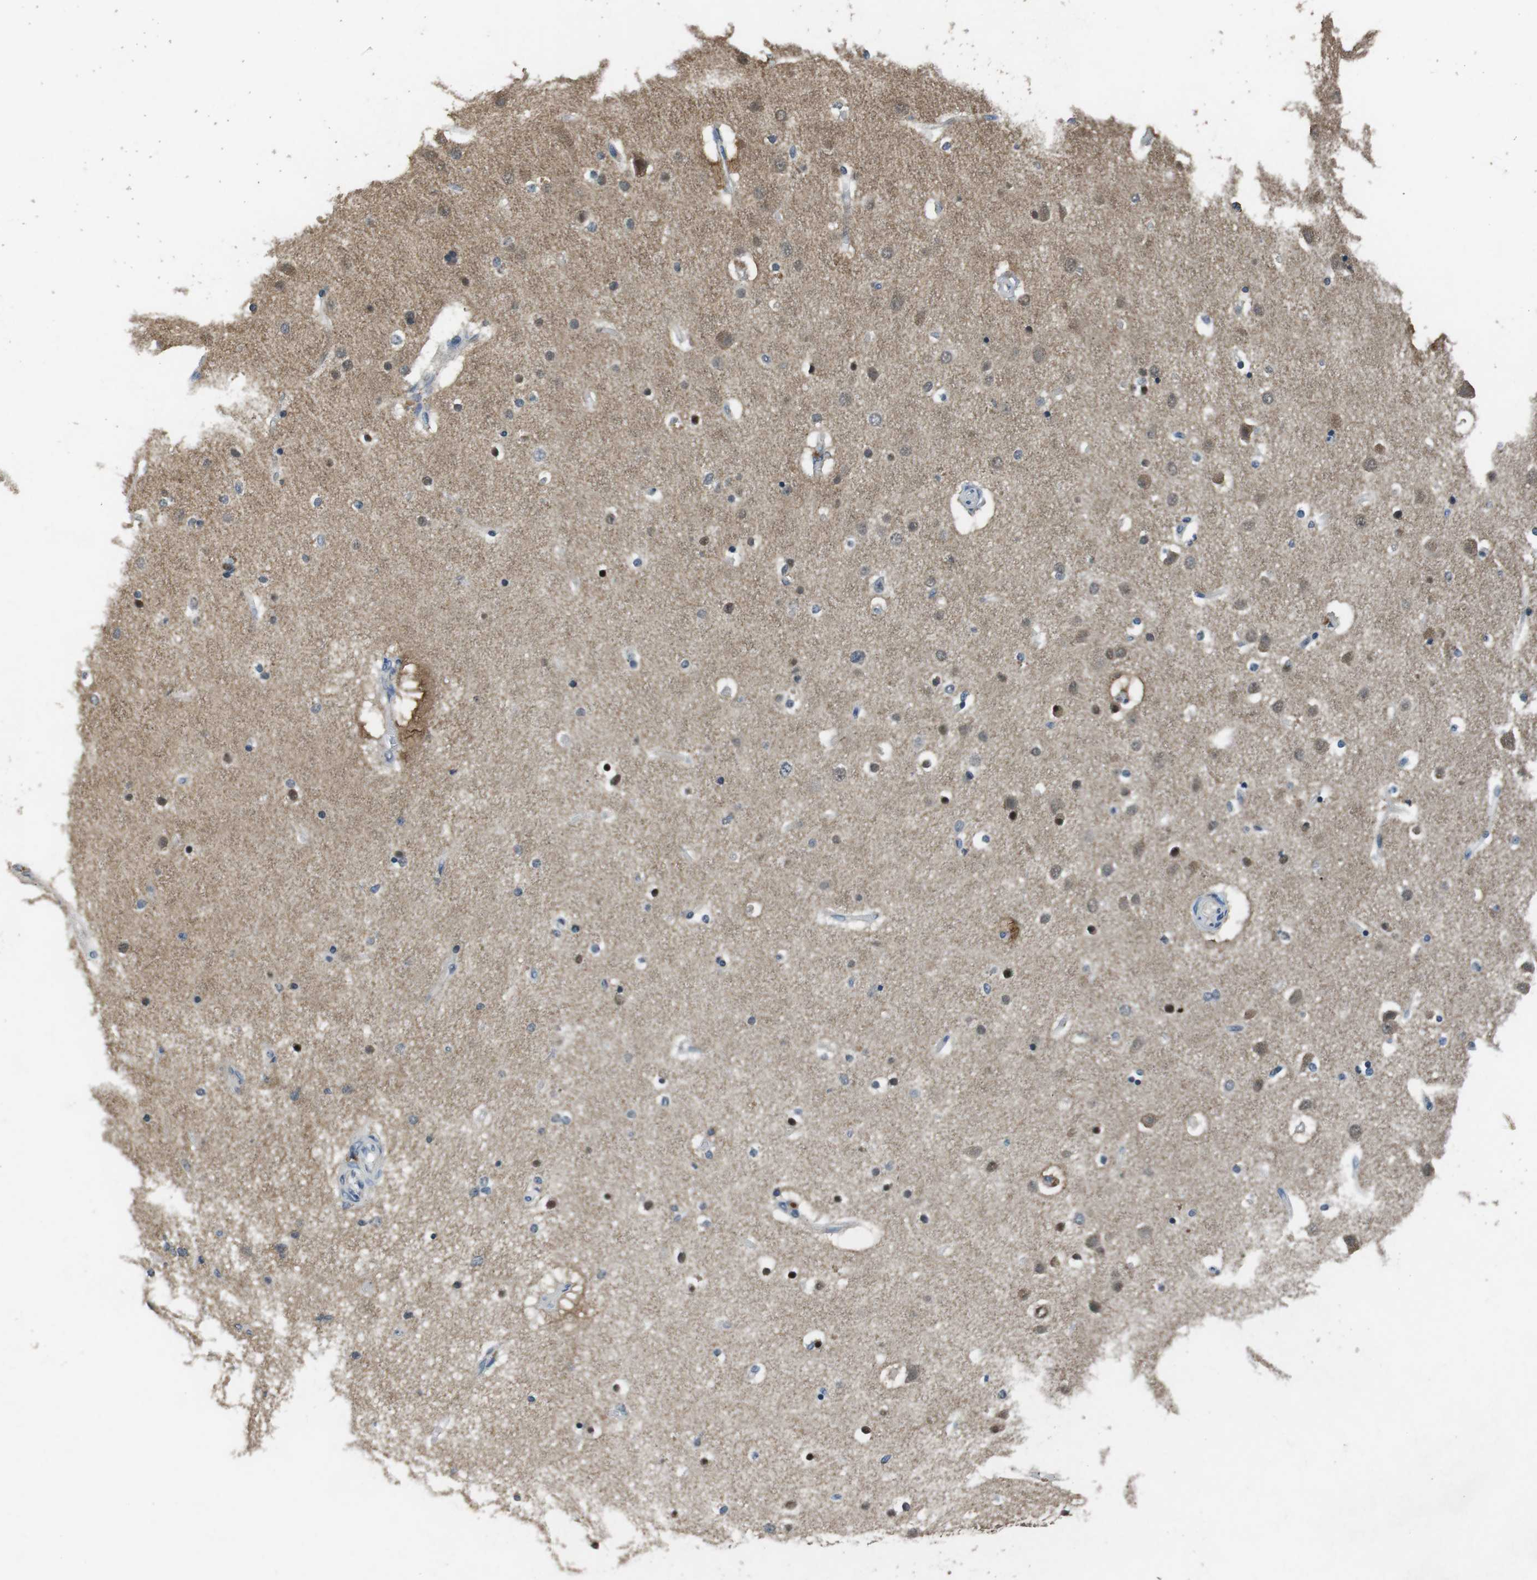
{"staining": {"intensity": "negative", "quantity": "none", "location": "none"}, "tissue": "cerebral cortex", "cell_type": "Endothelial cells", "image_type": "normal", "snomed": [{"axis": "morphology", "description": "Normal tissue, NOS"}, {"axis": "topography", "description": "Cerebral cortex"}], "caption": "DAB immunohistochemical staining of benign human cerebral cortex reveals no significant staining in endothelial cells. Brightfield microscopy of IHC stained with DAB (brown) and hematoxylin (blue), captured at high magnification.", "gene": "CLDN7", "patient": {"sex": "female", "age": 54}}